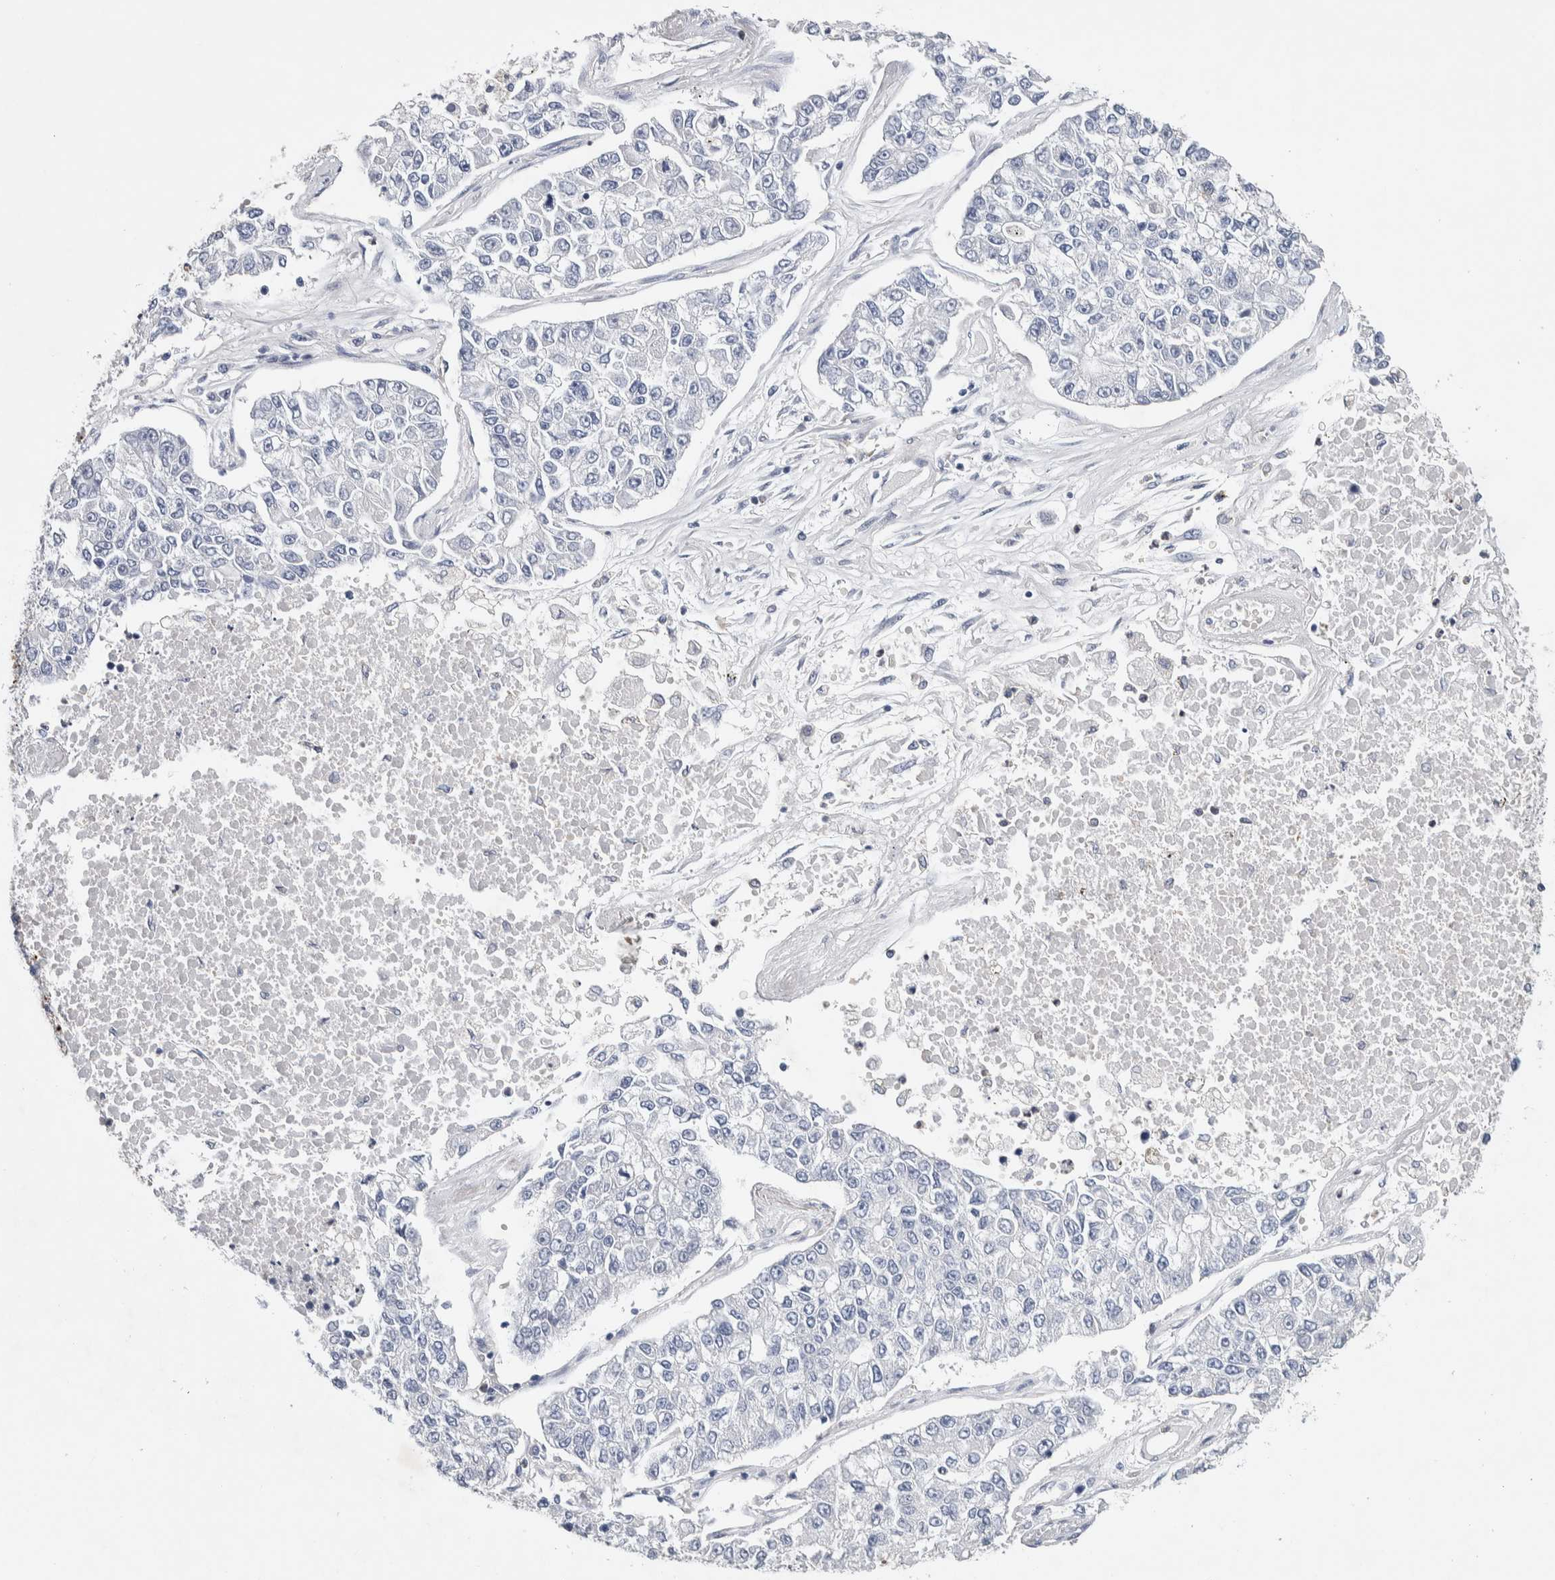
{"staining": {"intensity": "negative", "quantity": "none", "location": "none"}, "tissue": "lung cancer", "cell_type": "Tumor cells", "image_type": "cancer", "snomed": [{"axis": "morphology", "description": "Adenocarcinoma, NOS"}, {"axis": "topography", "description": "Lung"}], "caption": "Tumor cells show no significant staining in lung cancer (adenocarcinoma). (DAB immunohistochemistry (IHC), high magnification).", "gene": "NCF2", "patient": {"sex": "male", "age": 49}}